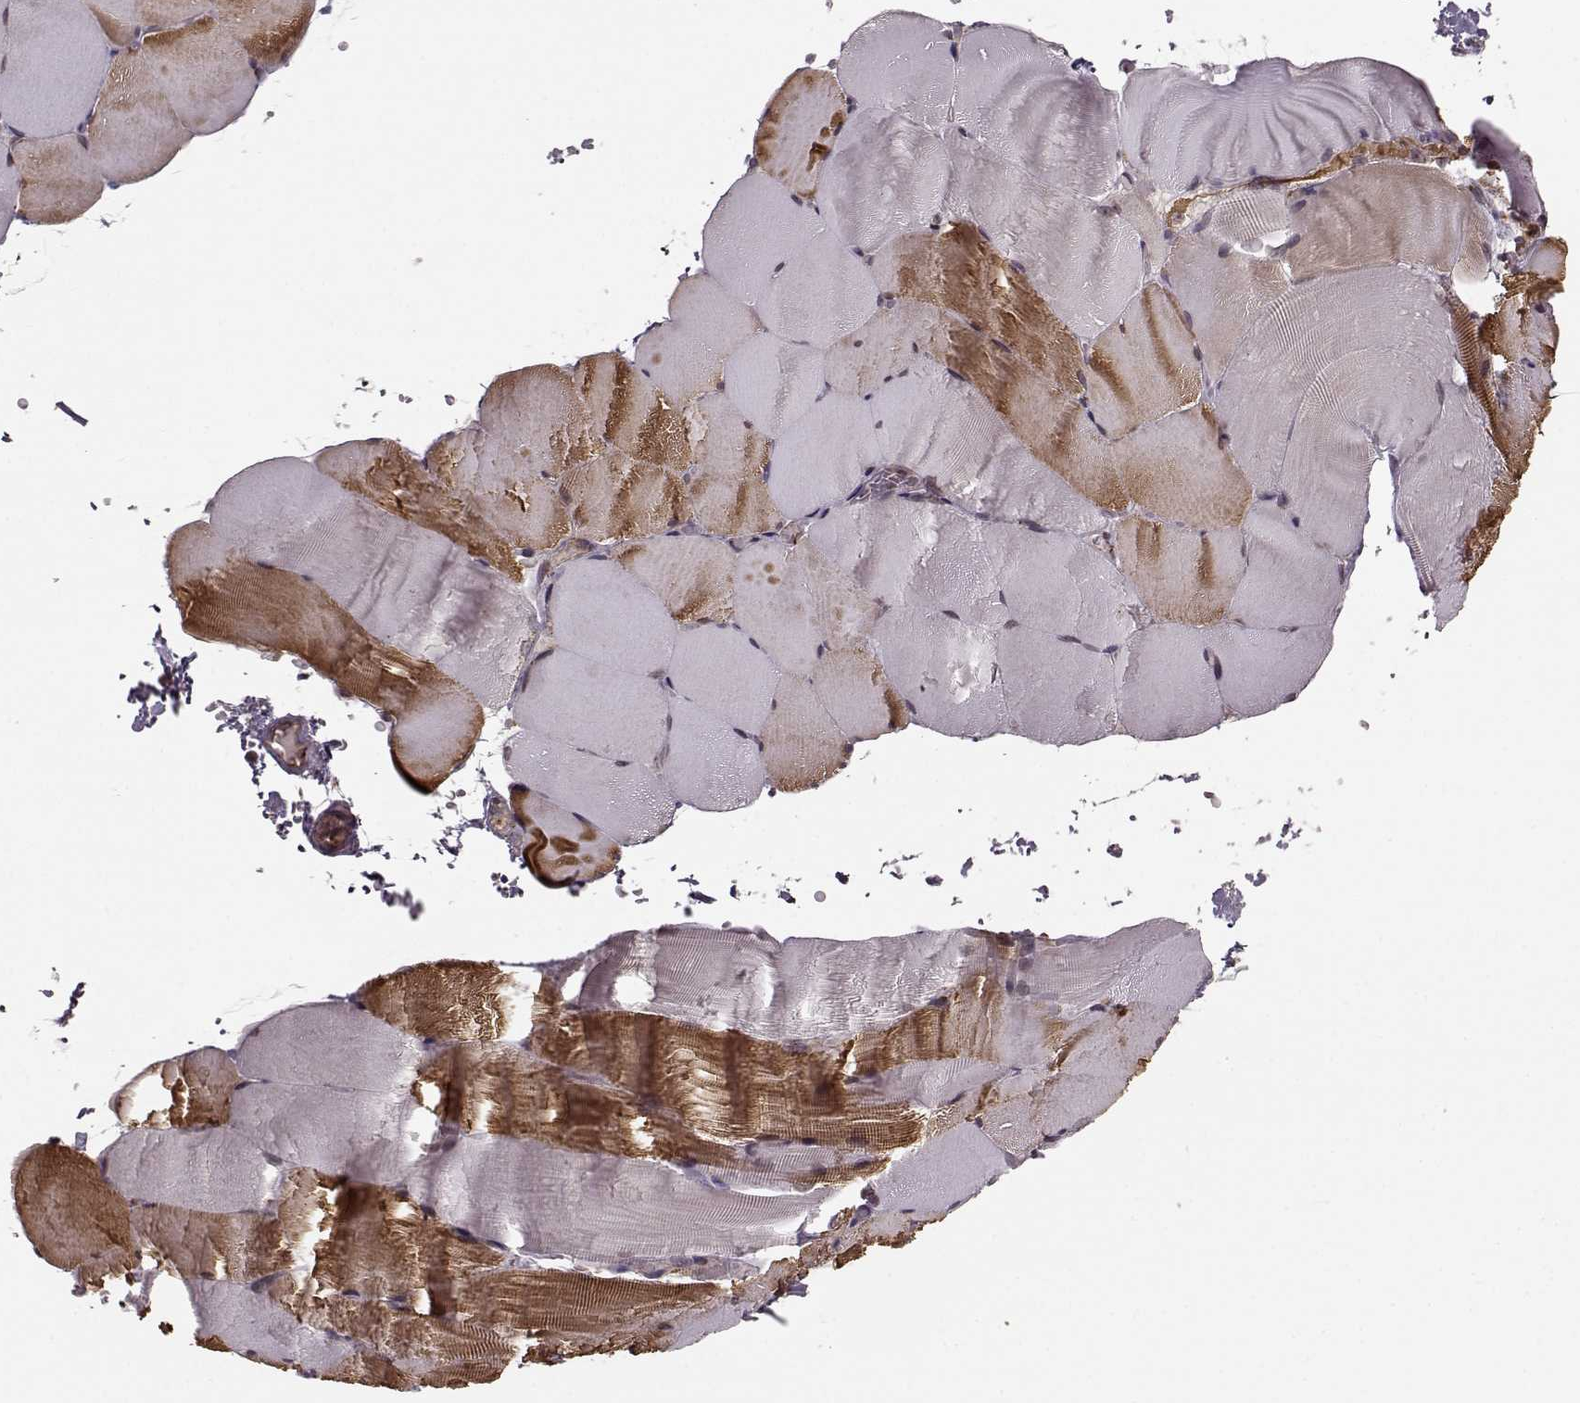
{"staining": {"intensity": "moderate", "quantity": "25%-75%", "location": "cytoplasmic/membranous"}, "tissue": "skeletal muscle", "cell_type": "Myocytes", "image_type": "normal", "snomed": [{"axis": "morphology", "description": "Normal tissue, NOS"}, {"axis": "topography", "description": "Skeletal muscle"}], "caption": "A micrograph of skeletal muscle stained for a protein demonstrates moderate cytoplasmic/membranous brown staining in myocytes.", "gene": "YIPF5", "patient": {"sex": "female", "age": 37}}